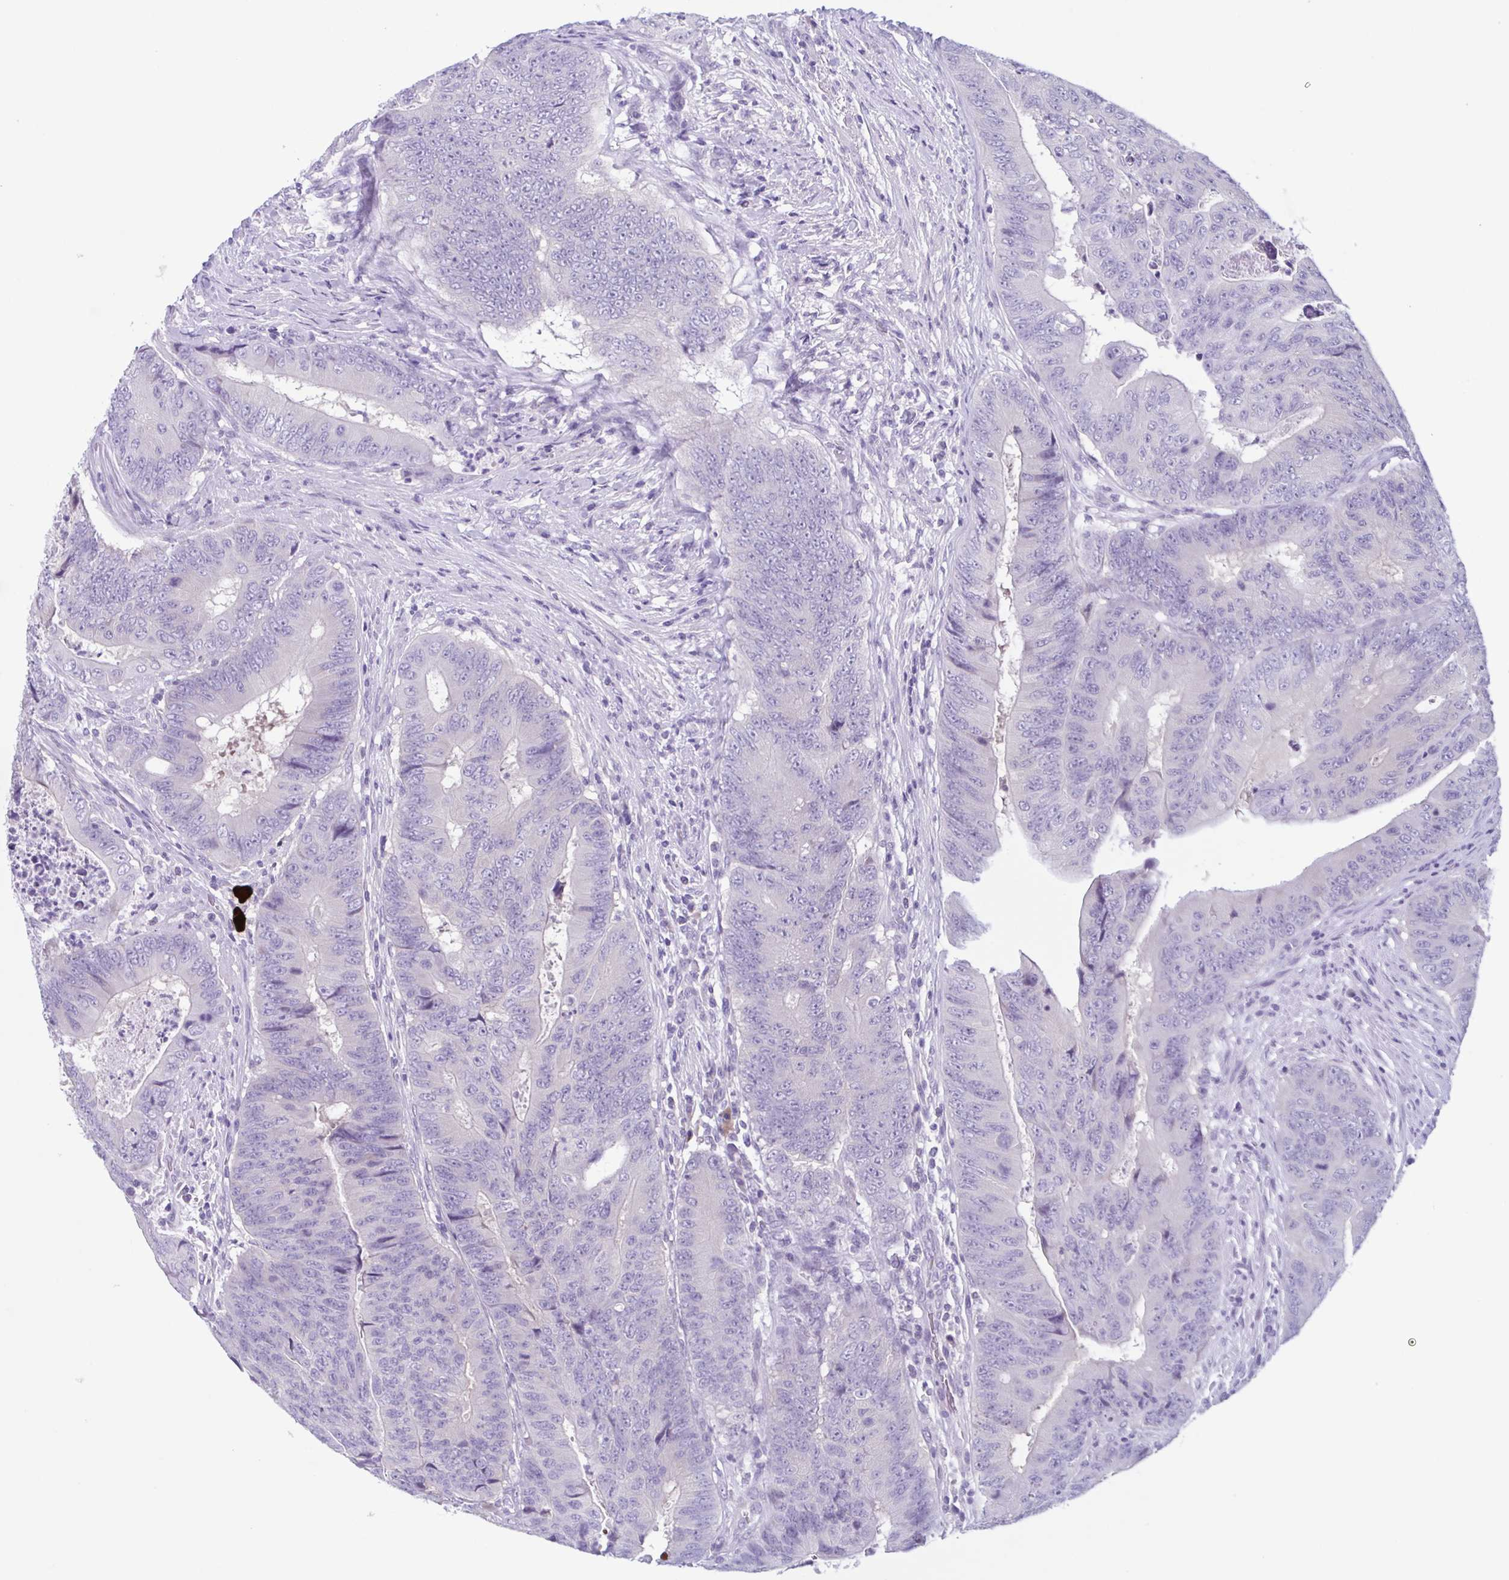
{"staining": {"intensity": "negative", "quantity": "none", "location": "none"}, "tissue": "colorectal cancer", "cell_type": "Tumor cells", "image_type": "cancer", "snomed": [{"axis": "morphology", "description": "Adenocarcinoma, NOS"}, {"axis": "topography", "description": "Colon"}], "caption": "This is a micrograph of IHC staining of colorectal cancer (adenocarcinoma), which shows no staining in tumor cells.", "gene": "INAFM1", "patient": {"sex": "female", "age": 48}}